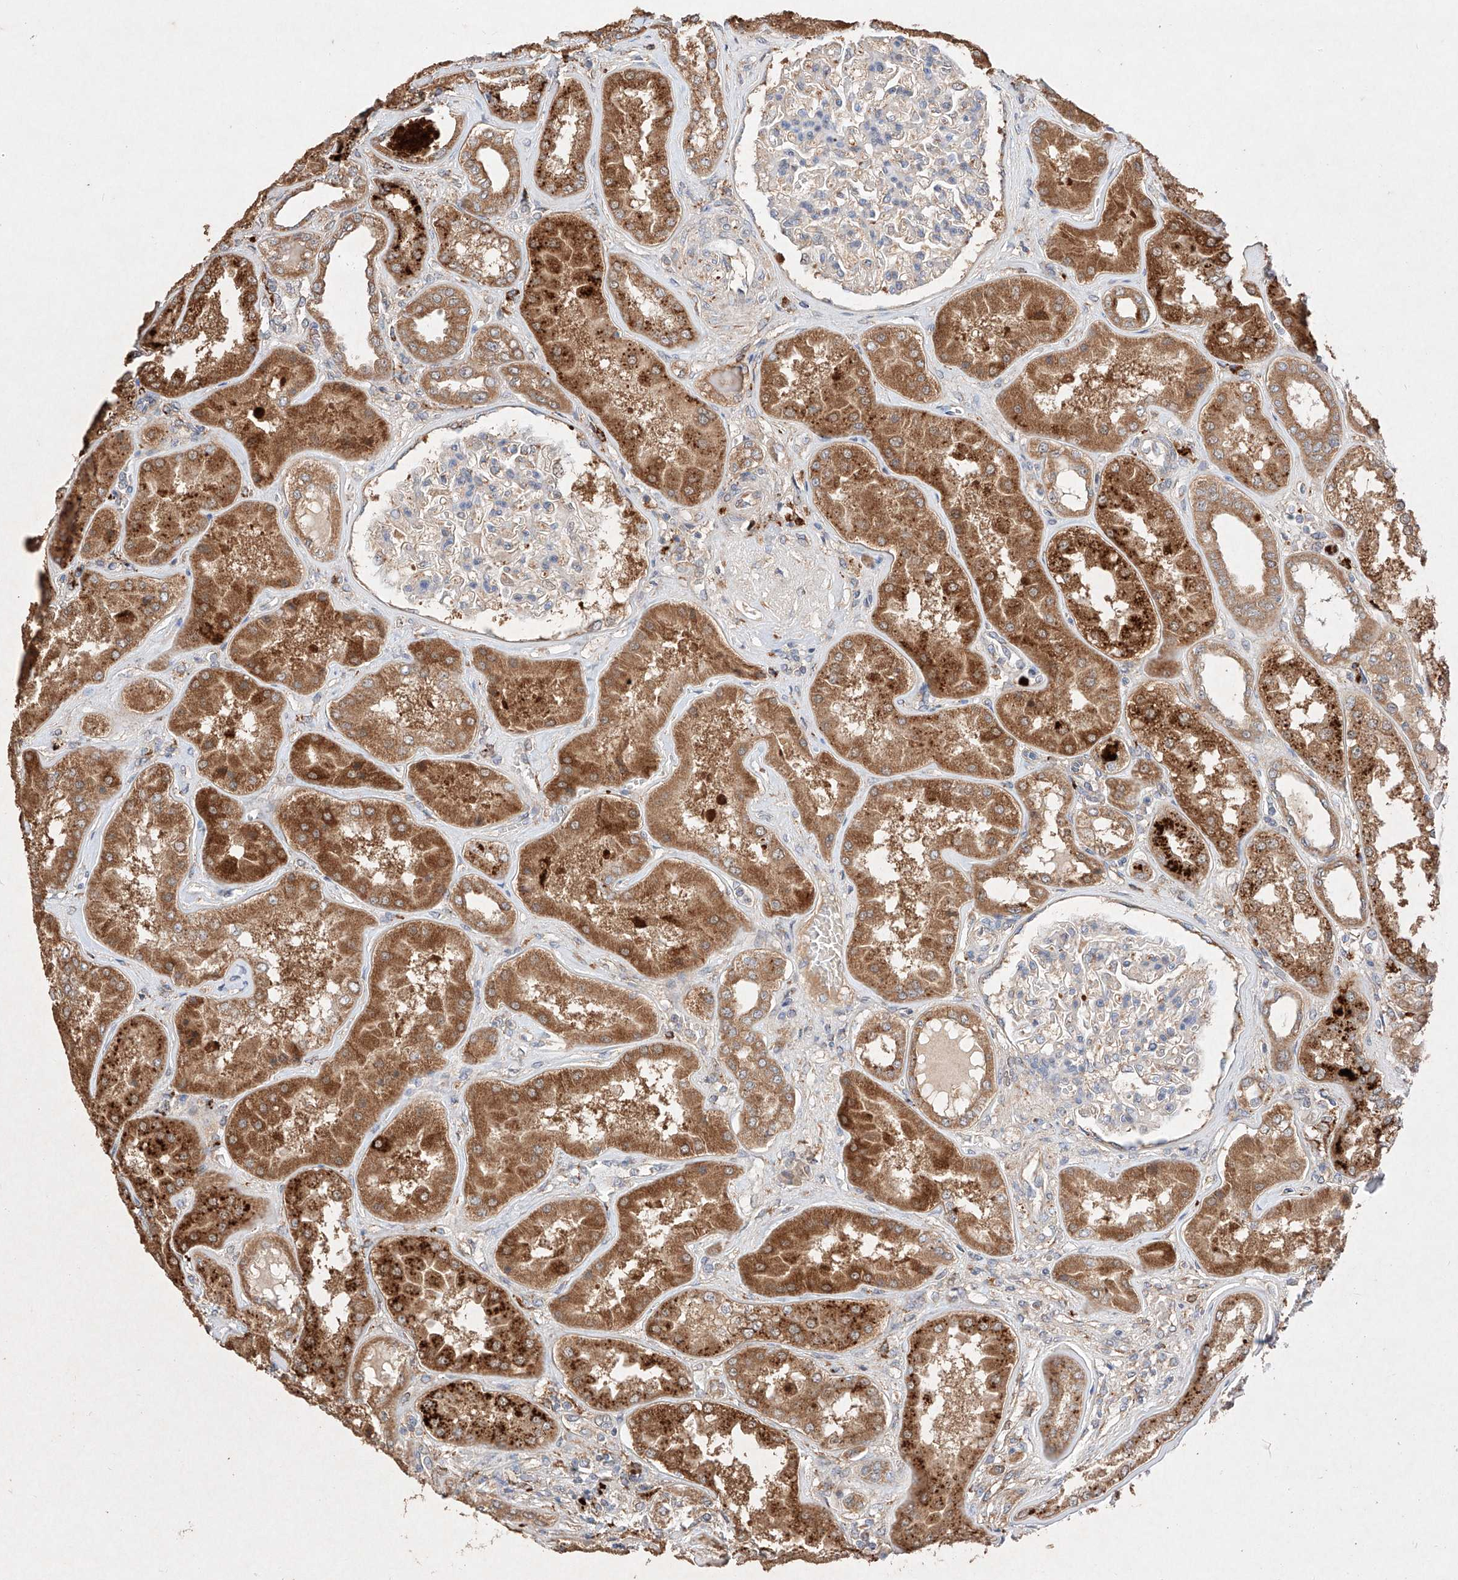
{"staining": {"intensity": "negative", "quantity": "none", "location": "none"}, "tissue": "kidney", "cell_type": "Cells in glomeruli", "image_type": "normal", "snomed": [{"axis": "morphology", "description": "Normal tissue, NOS"}, {"axis": "topography", "description": "Kidney"}], "caption": "This micrograph is of unremarkable kidney stained with immunohistochemistry to label a protein in brown with the nuclei are counter-stained blue. There is no staining in cells in glomeruli. Brightfield microscopy of immunohistochemistry stained with DAB (3,3'-diaminobenzidine) (brown) and hematoxylin (blue), captured at high magnification.", "gene": "C6orf62", "patient": {"sex": "female", "age": 56}}